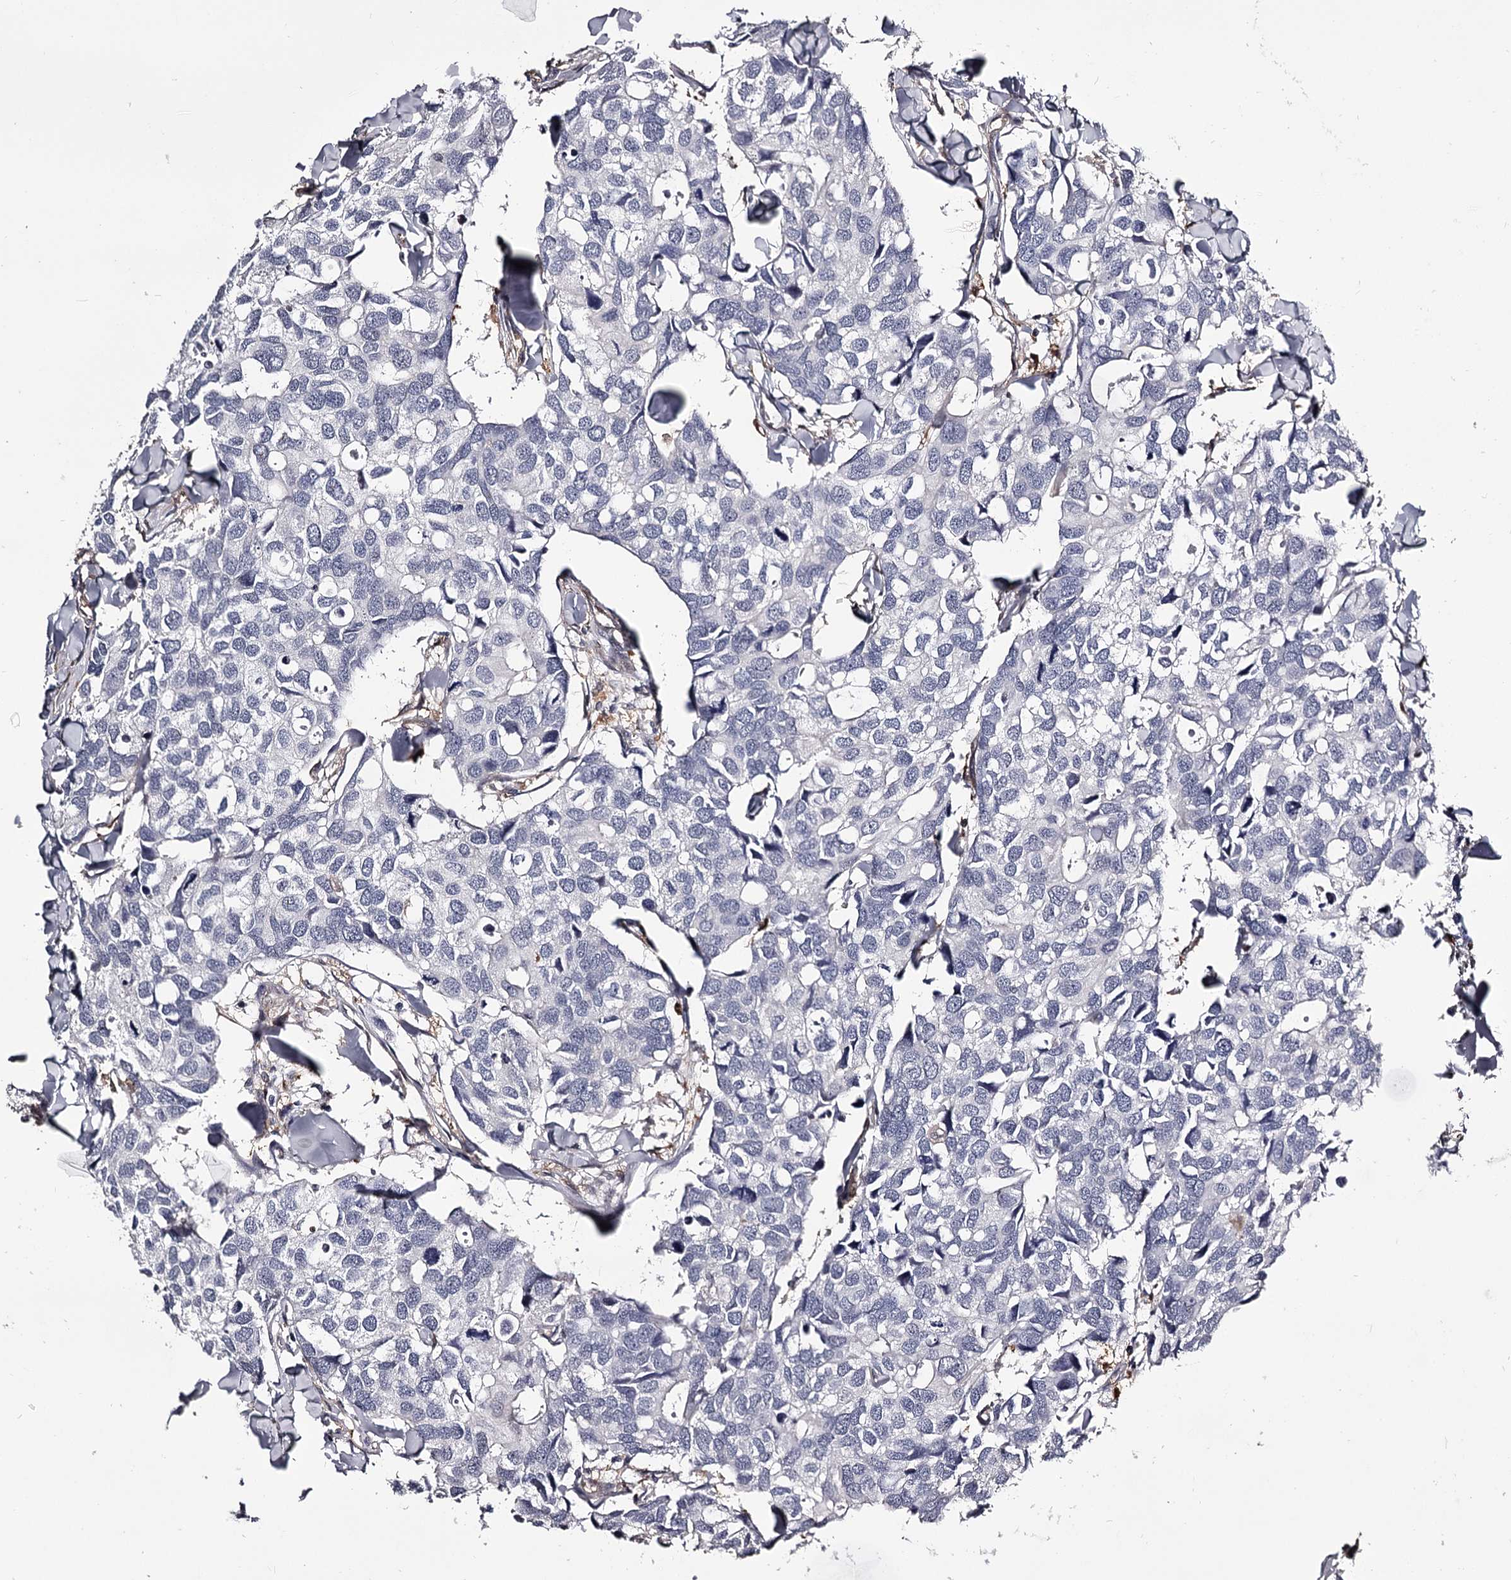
{"staining": {"intensity": "negative", "quantity": "none", "location": "none"}, "tissue": "breast cancer", "cell_type": "Tumor cells", "image_type": "cancer", "snomed": [{"axis": "morphology", "description": "Duct carcinoma"}, {"axis": "topography", "description": "Breast"}], "caption": "Breast cancer was stained to show a protein in brown. There is no significant expression in tumor cells.", "gene": "GSTO1", "patient": {"sex": "female", "age": 83}}